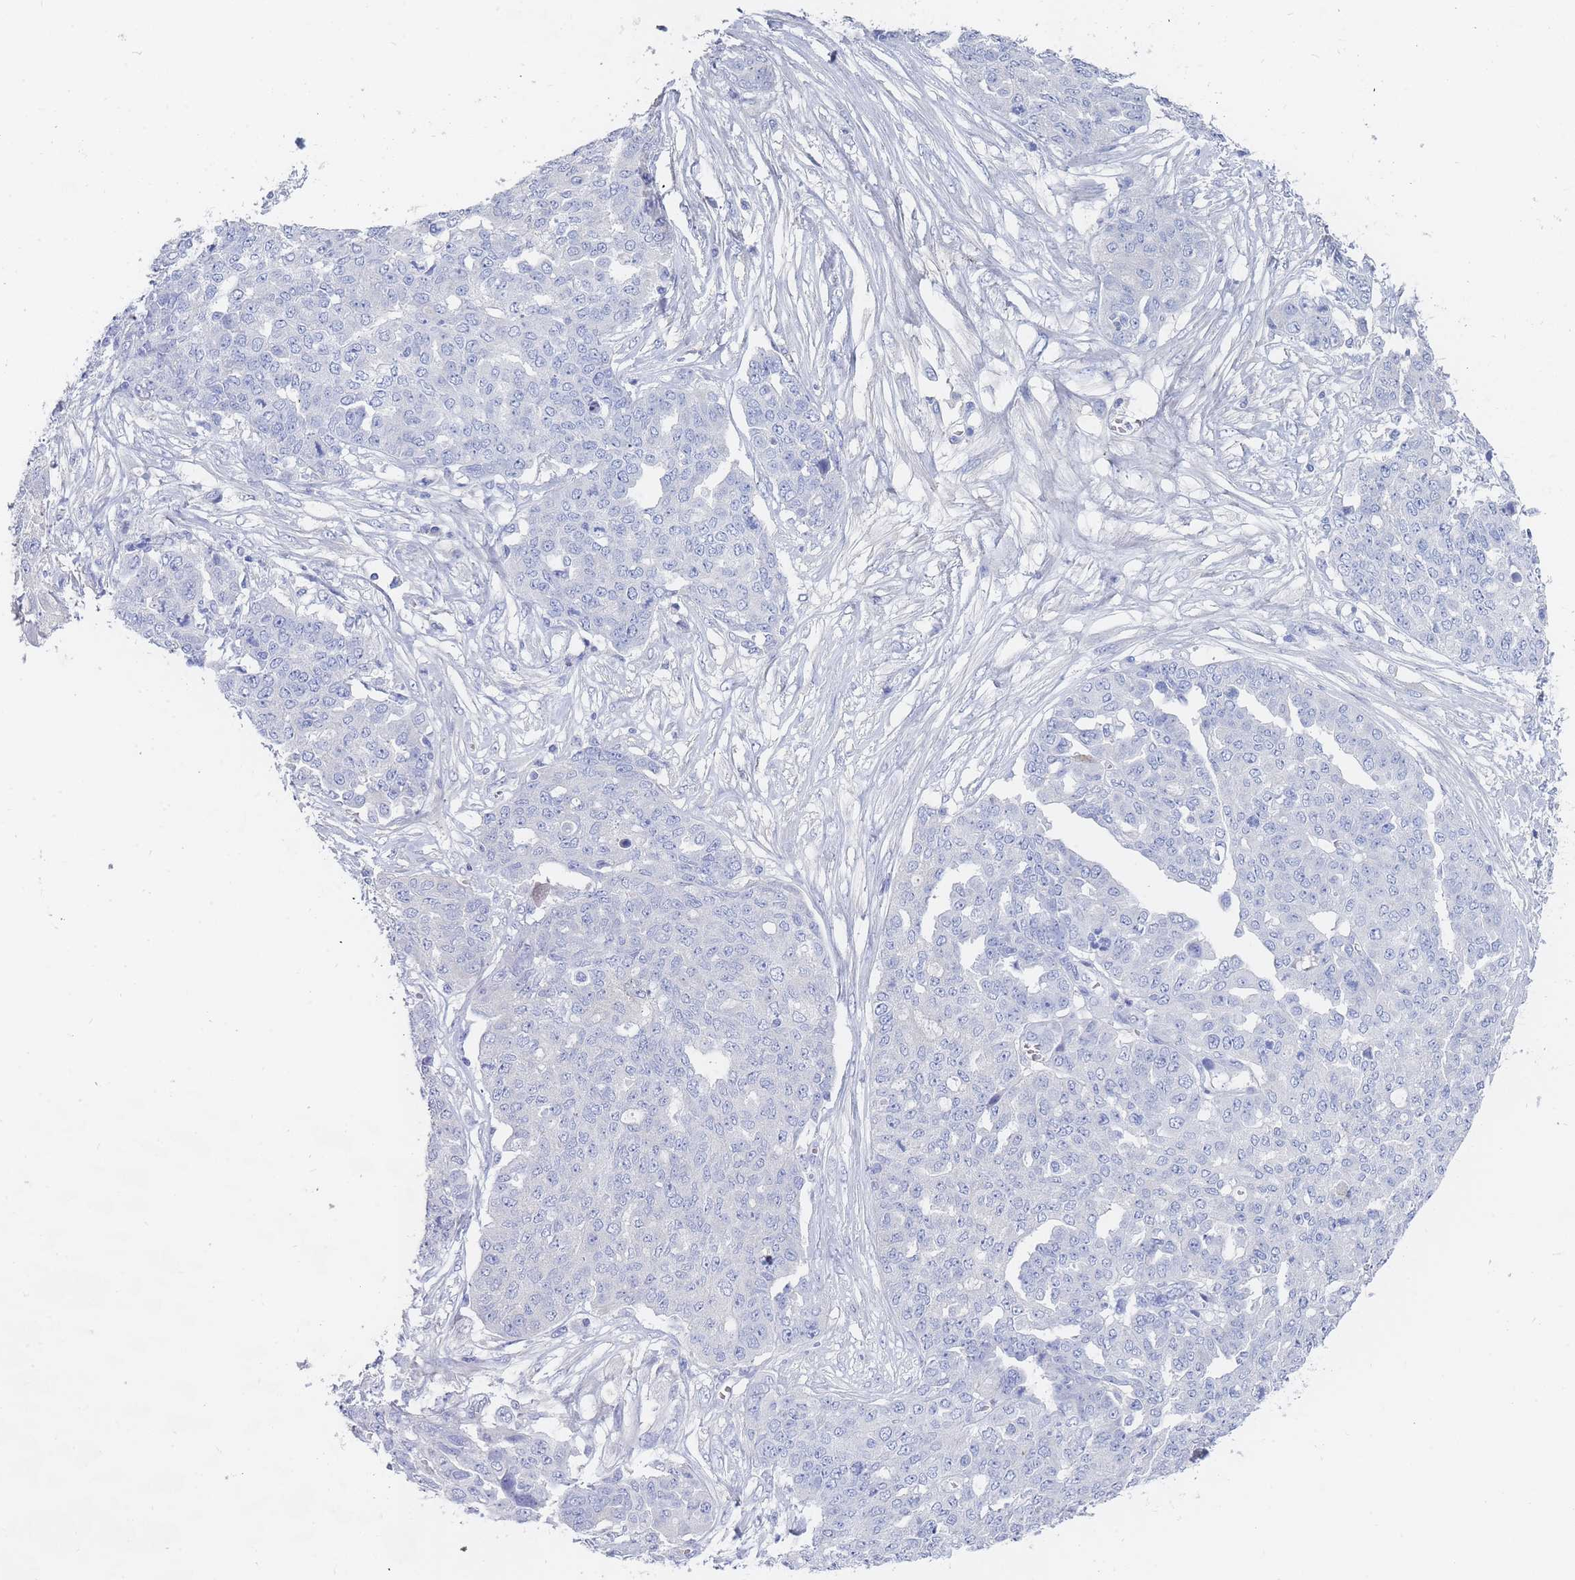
{"staining": {"intensity": "negative", "quantity": "none", "location": "none"}, "tissue": "ovarian cancer", "cell_type": "Tumor cells", "image_type": "cancer", "snomed": [{"axis": "morphology", "description": "Cystadenocarcinoma, serous, NOS"}, {"axis": "topography", "description": "Soft tissue"}, {"axis": "topography", "description": "Ovary"}], "caption": "Immunohistochemistry (IHC) image of ovarian cancer (serous cystadenocarcinoma) stained for a protein (brown), which exhibits no positivity in tumor cells.", "gene": "SLC25A35", "patient": {"sex": "female", "age": 57}}